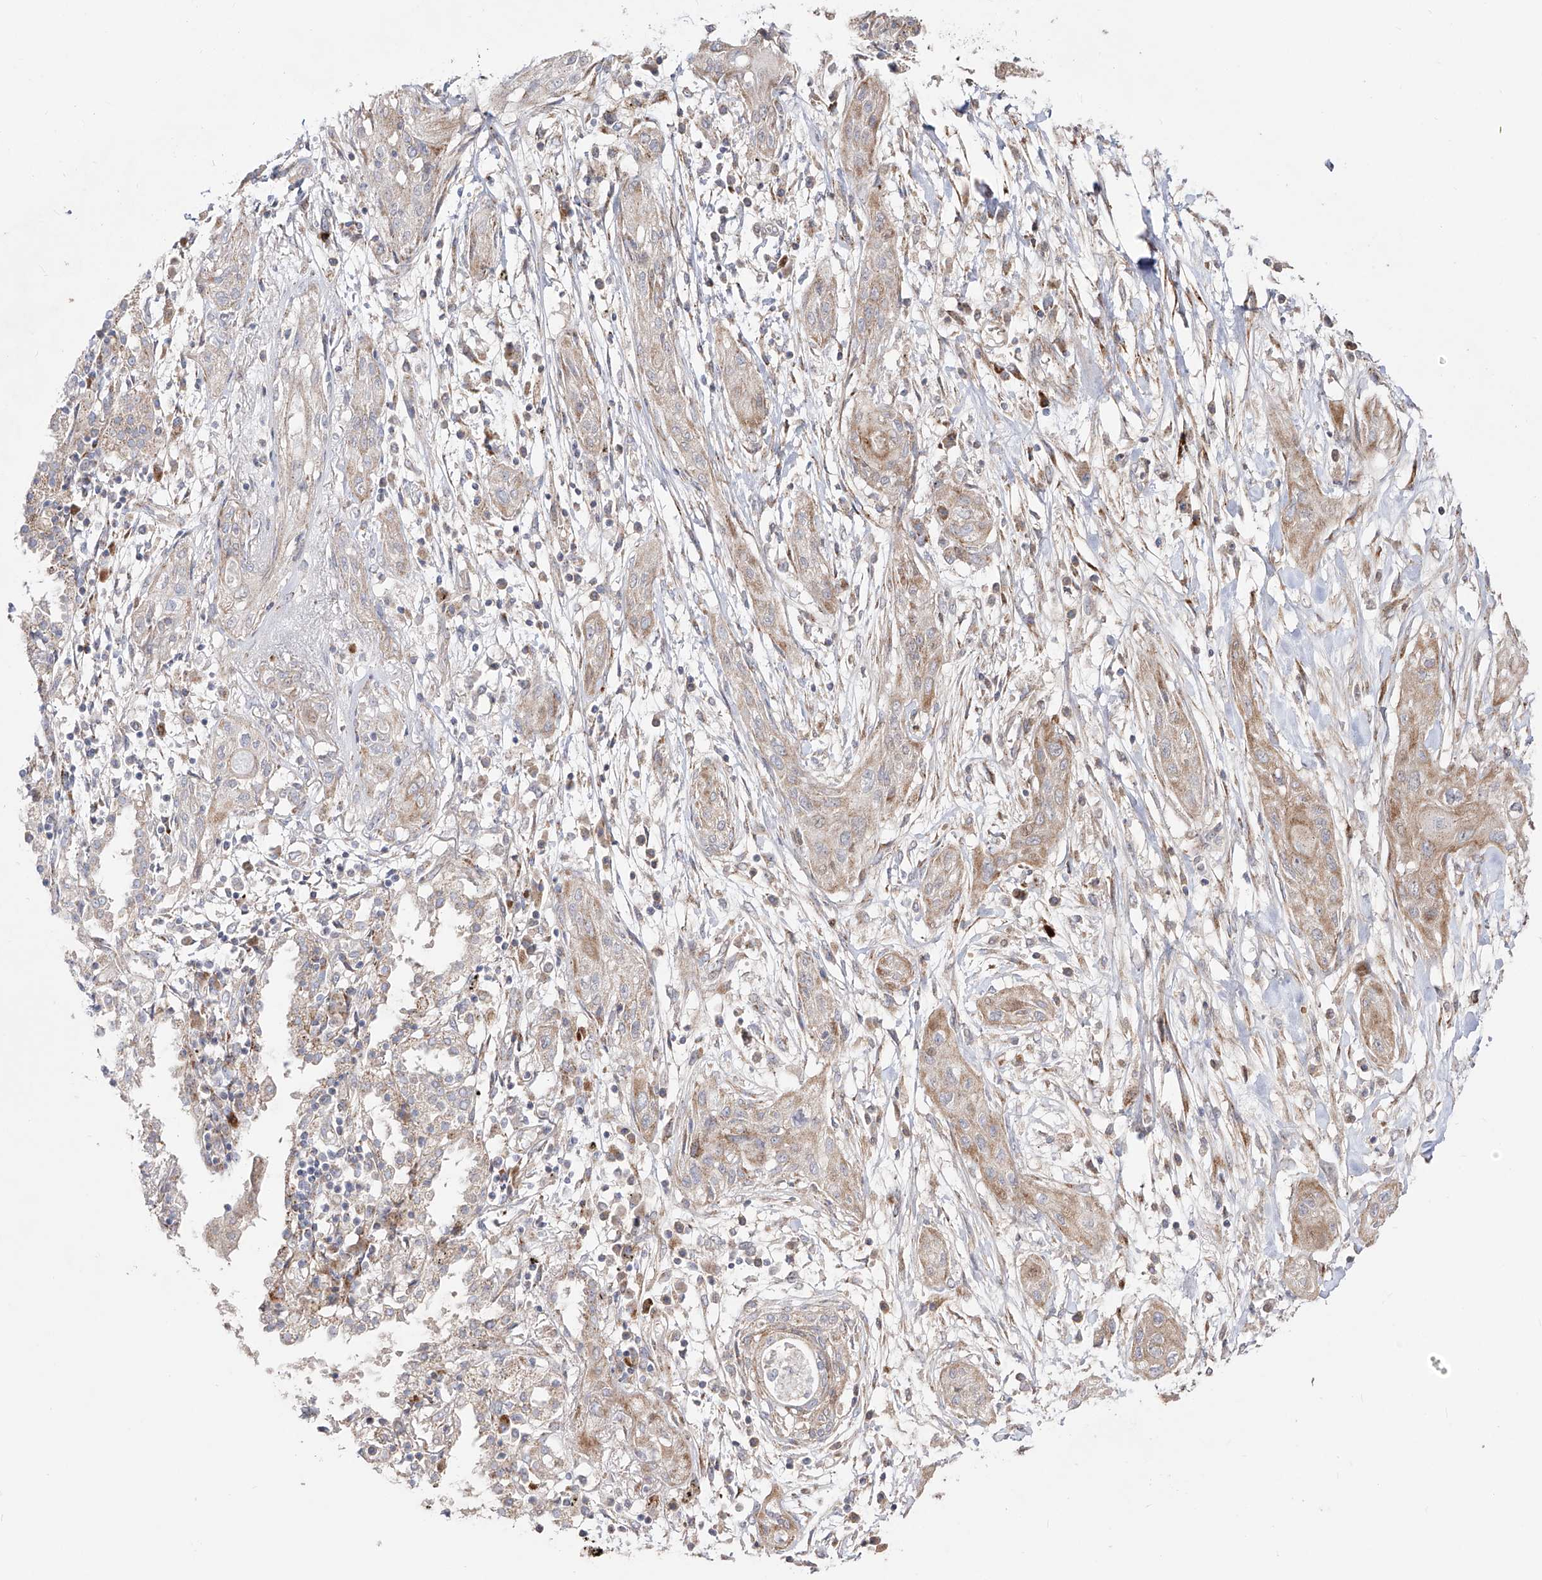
{"staining": {"intensity": "weak", "quantity": "25%-75%", "location": "cytoplasmic/membranous"}, "tissue": "lung cancer", "cell_type": "Tumor cells", "image_type": "cancer", "snomed": [{"axis": "morphology", "description": "Squamous cell carcinoma, NOS"}, {"axis": "topography", "description": "Lung"}], "caption": "Protein staining of lung cancer tissue exhibits weak cytoplasmic/membranous expression in approximately 25%-75% of tumor cells. (IHC, brightfield microscopy, high magnification).", "gene": "YKT6", "patient": {"sex": "female", "age": 47}}